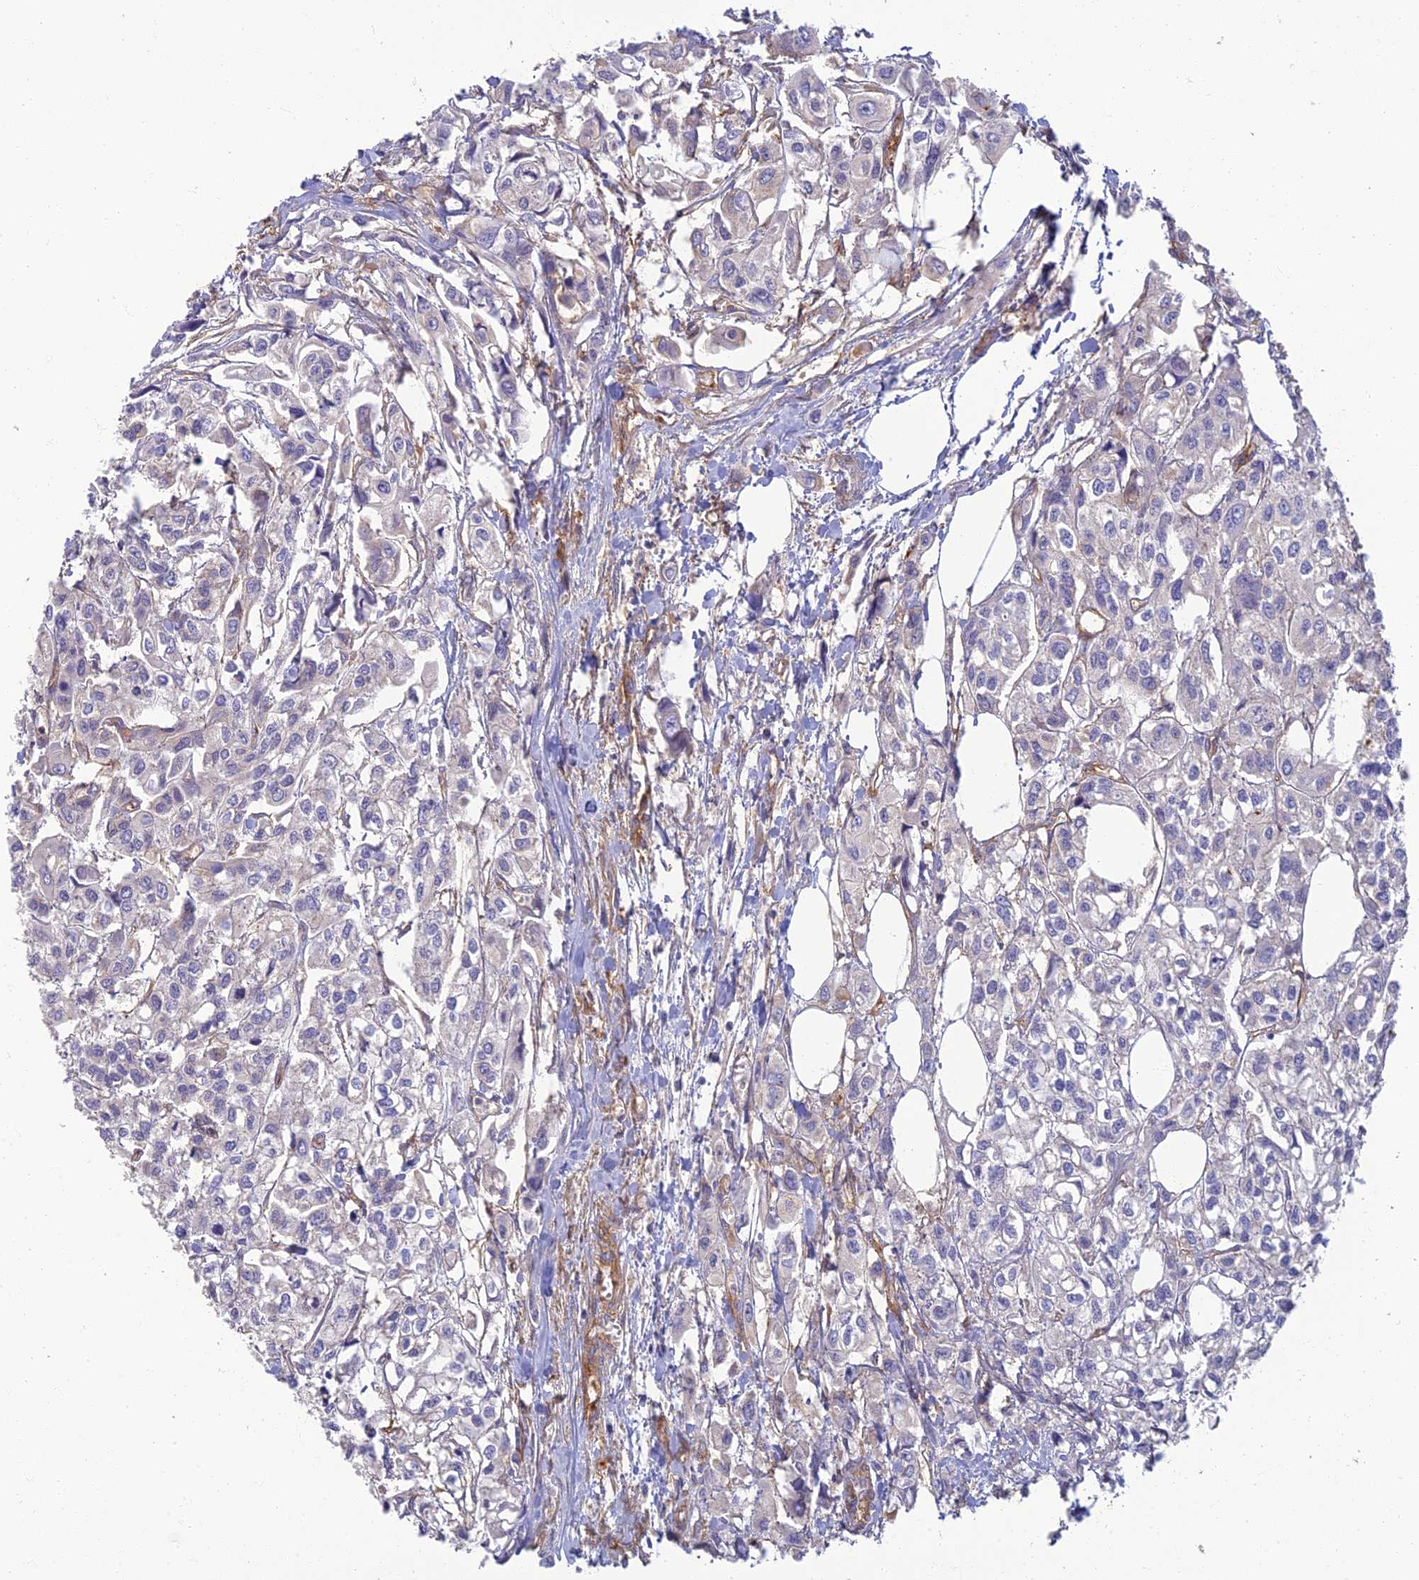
{"staining": {"intensity": "negative", "quantity": "none", "location": "none"}, "tissue": "urothelial cancer", "cell_type": "Tumor cells", "image_type": "cancer", "snomed": [{"axis": "morphology", "description": "Urothelial carcinoma, High grade"}, {"axis": "topography", "description": "Urinary bladder"}], "caption": "Histopathology image shows no protein staining in tumor cells of urothelial carcinoma (high-grade) tissue. The staining is performed using DAB (3,3'-diaminobenzidine) brown chromogen with nuclei counter-stained in using hematoxylin.", "gene": "NEURL1", "patient": {"sex": "male", "age": 67}}